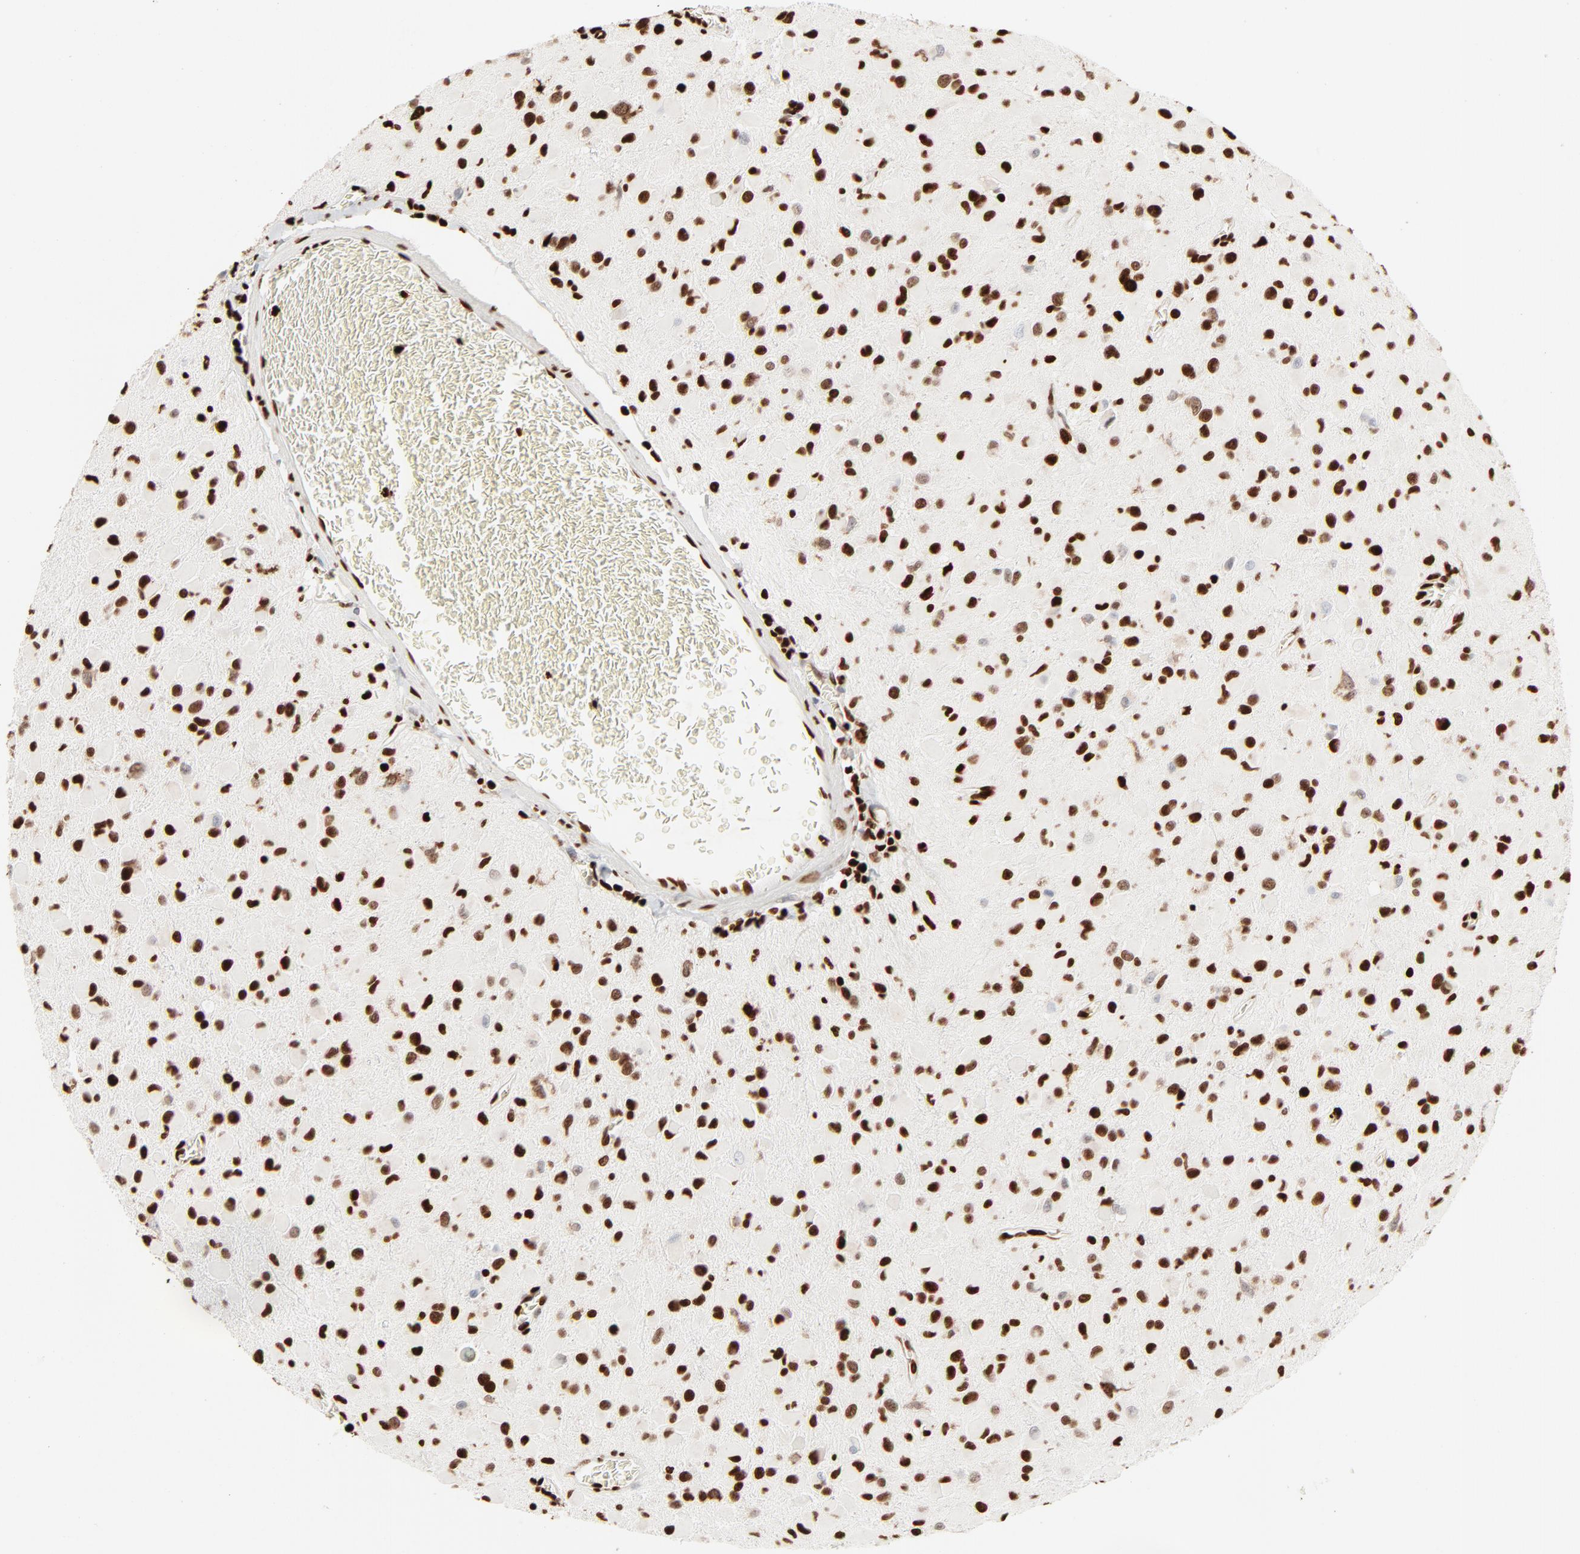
{"staining": {"intensity": "strong", "quantity": ">75%", "location": "nuclear"}, "tissue": "glioma", "cell_type": "Tumor cells", "image_type": "cancer", "snomed": [{"axis": "morphology", "description": "Glioma, malignant, Low grade"}, {"axis": "topography", "description": "Brain"}], "caption": "Immunohistochemistry of glioma reveals high levels of strong nuclear positivity in approximately >75% of tumor cells. The staining was performed using DAB, with brown indicating positive protein expression. Nuclei are stained blue with hematoxylin.", "gene": "HMGB2", "patient": {"sex": "male", "age": 42}}